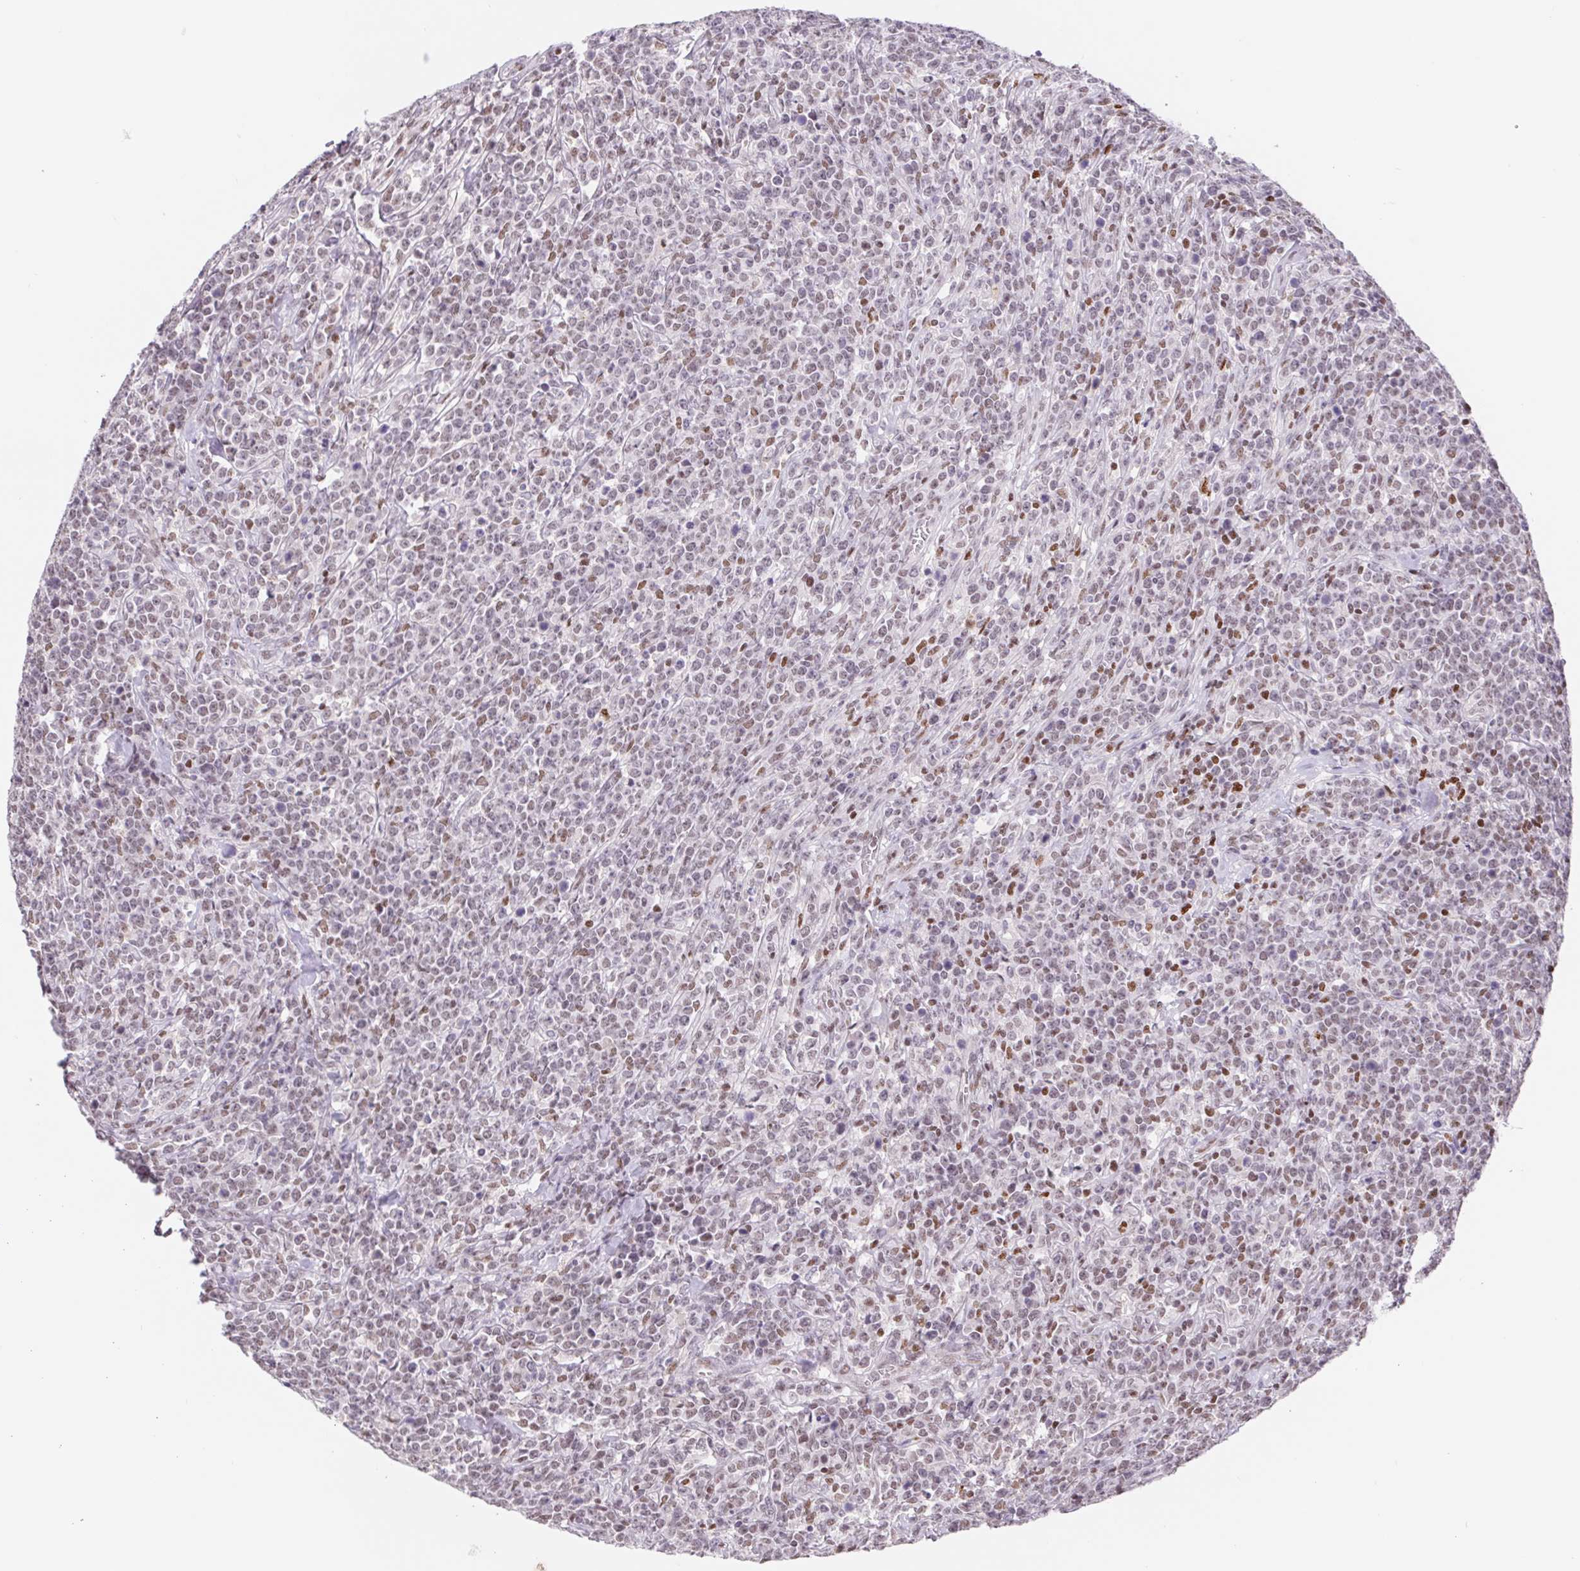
{"staining": {"intensity": "weak", "quantity": "25%-75%", "location": "nuclear"}, "tissue": "lymphoma", "cell_type": "Tumor cells", "image_type": "cancer", "snomed": [{"axis": "morphology", "description": "Malignant lymphoma, non-Hodgkin's type, High grade"}, {"axis": "topography", "description": "Small intestine"}], "caption": "Human lymphoma stained for a protein (brown) shows weak nuclear positive staining in about 25%-75% of tumor cells.", "gene": "TRERF1", "patient": {"sex": "female", "age": 56}}